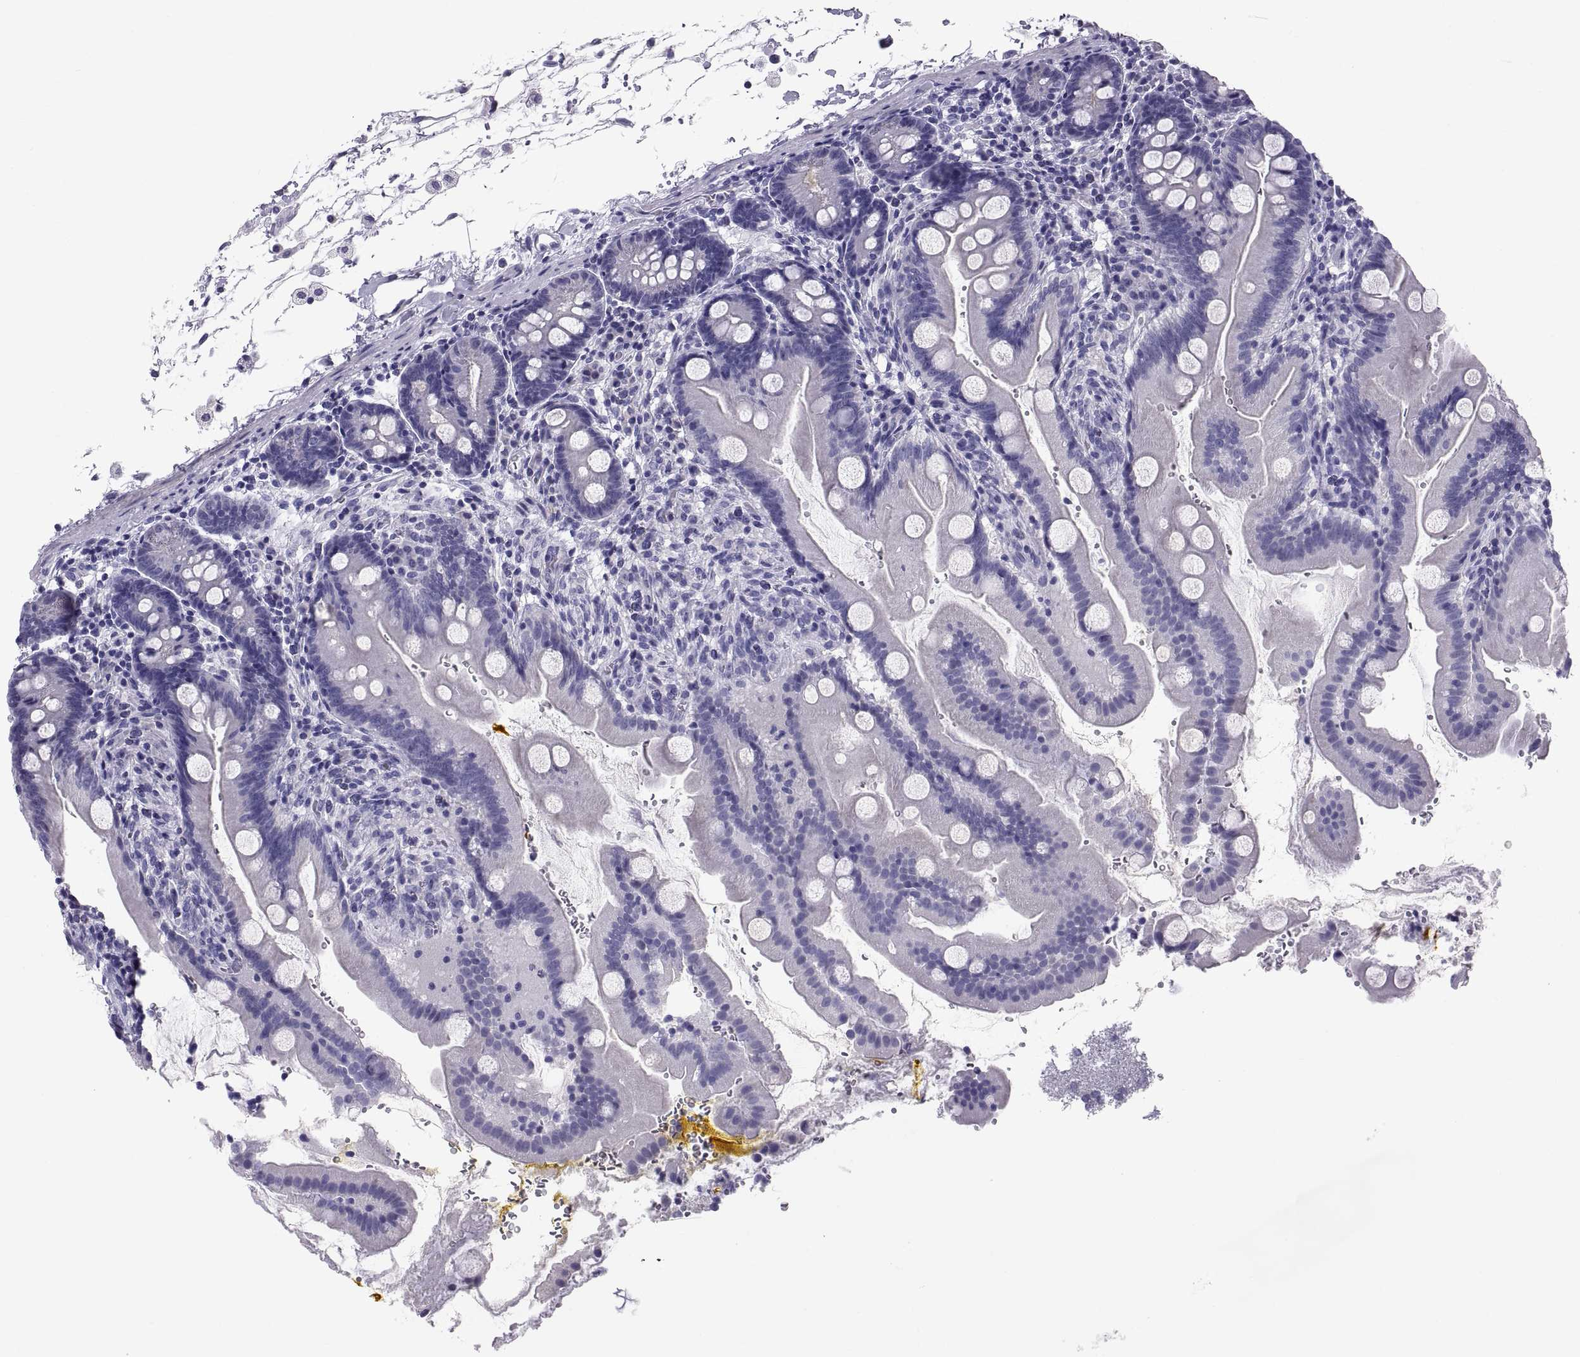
{"staining": {"intensity": "negative", "quantity": "none", "location": "none"}, "tissue": "small intestine", "cell_type": "Glandular cells", "image_type": "normal", "snomed": [{"axis": "morphology", "description": "Normal tissue, NOS"}, {"axis": "topography", "description": "Small intestine"}], "caption": "Small intestine was stained to show a protein in brown. There is no significant staining in glandular cells. (DAB (3,3'-diaminobenzidine) immunohistochemistry, high magnification).", "gene": "RNASE12", "patient": {"sex": "female", "age": 44}}